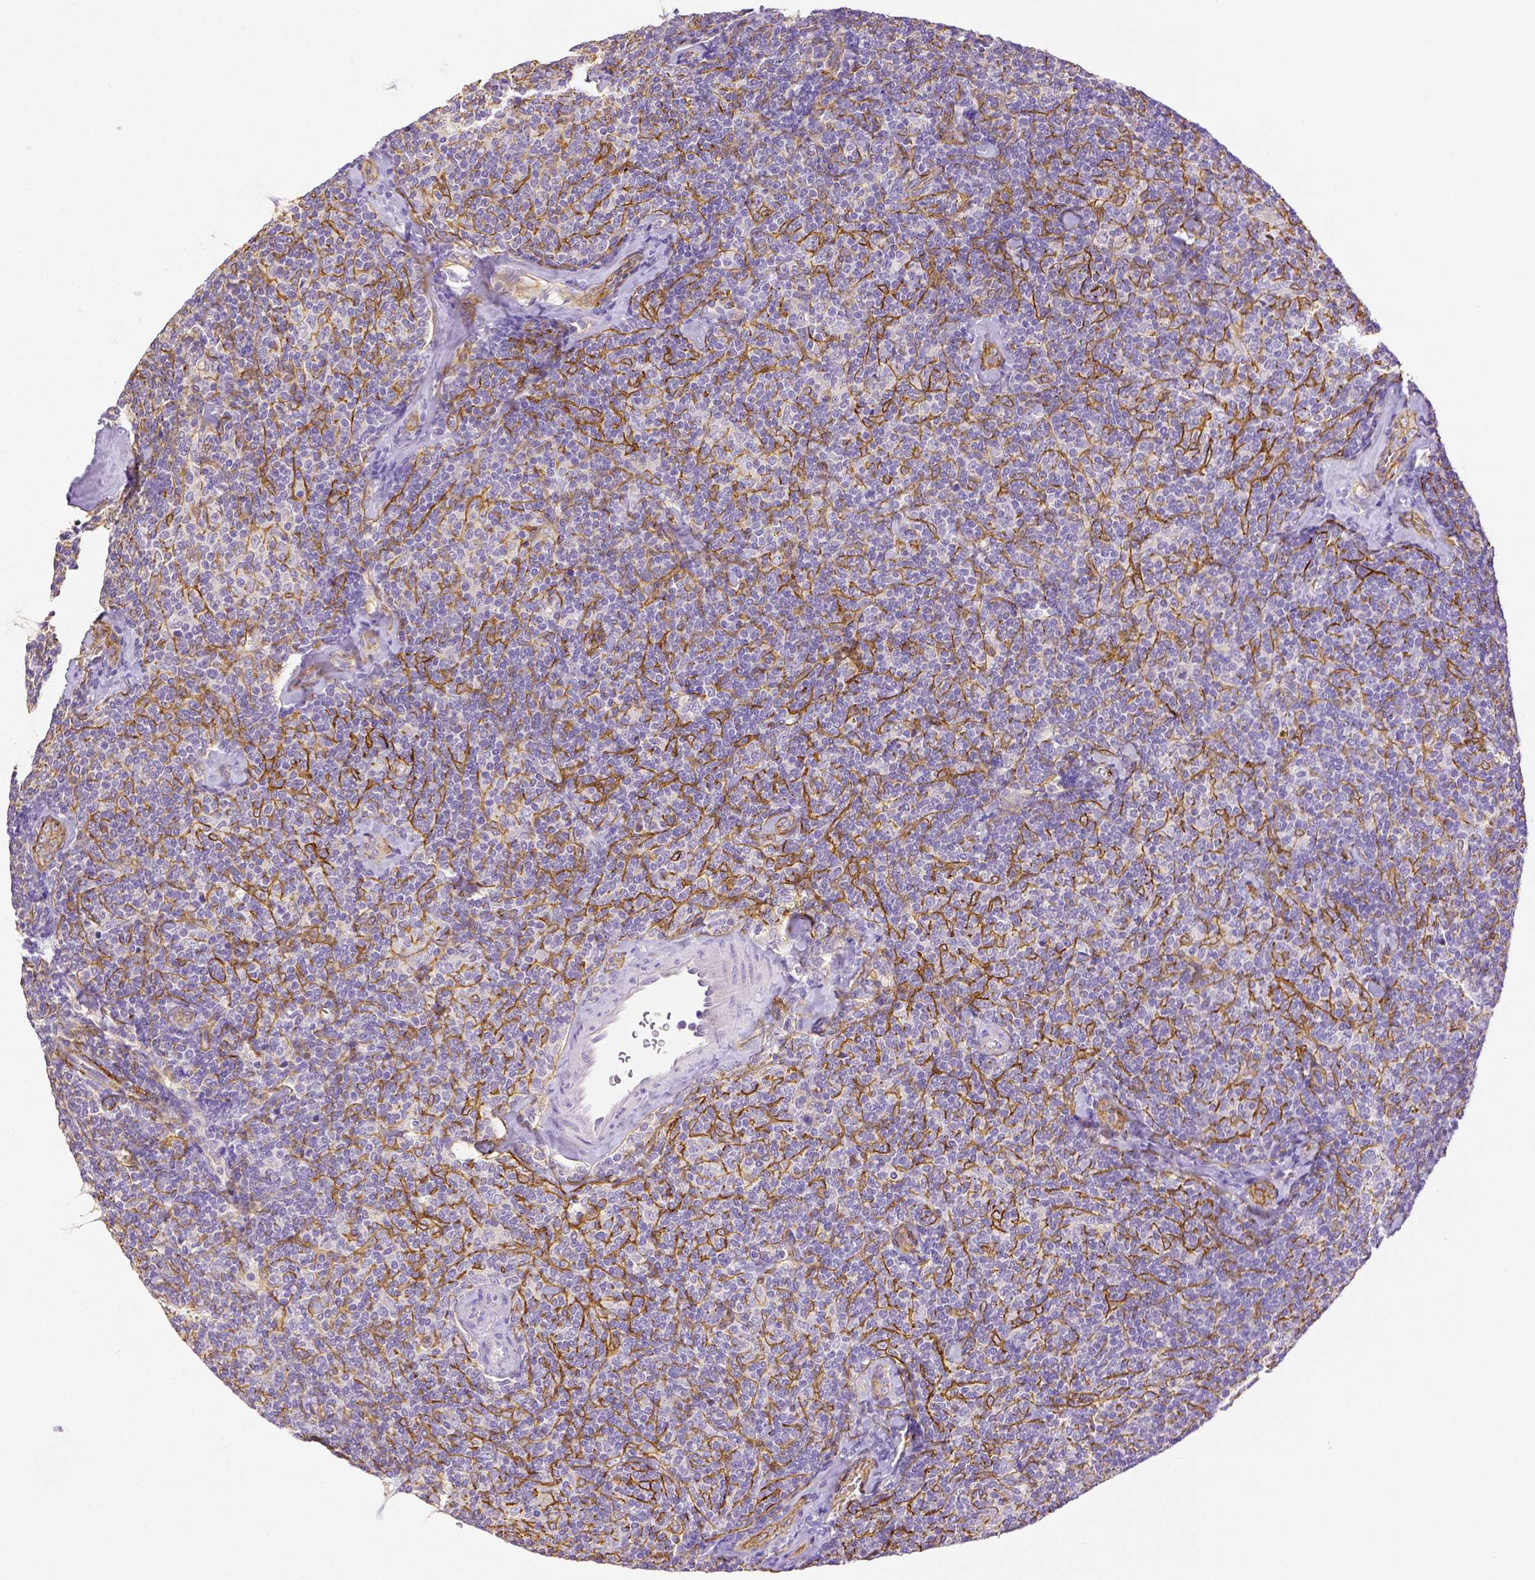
{"staining": {"intensity": "negative", "quantity": "none", "location": "none"}, "tissue": "lymphoma", "cell_type": "Tumor cells", "image_type": "cancer", "snomed": [{"axis": "morphology", "description": "Malignant lymphoma, non-Hodgkin's type, Low grade"}, {"axis": "topography", "description": "Lymph node"}], "caption": "Tumor cells are negative for protein expression in human malignant lymphoma, non-Hodgkin's type (low-grade).", "gene": "THY1", "patient": {"sex": "female", "age": 56}}